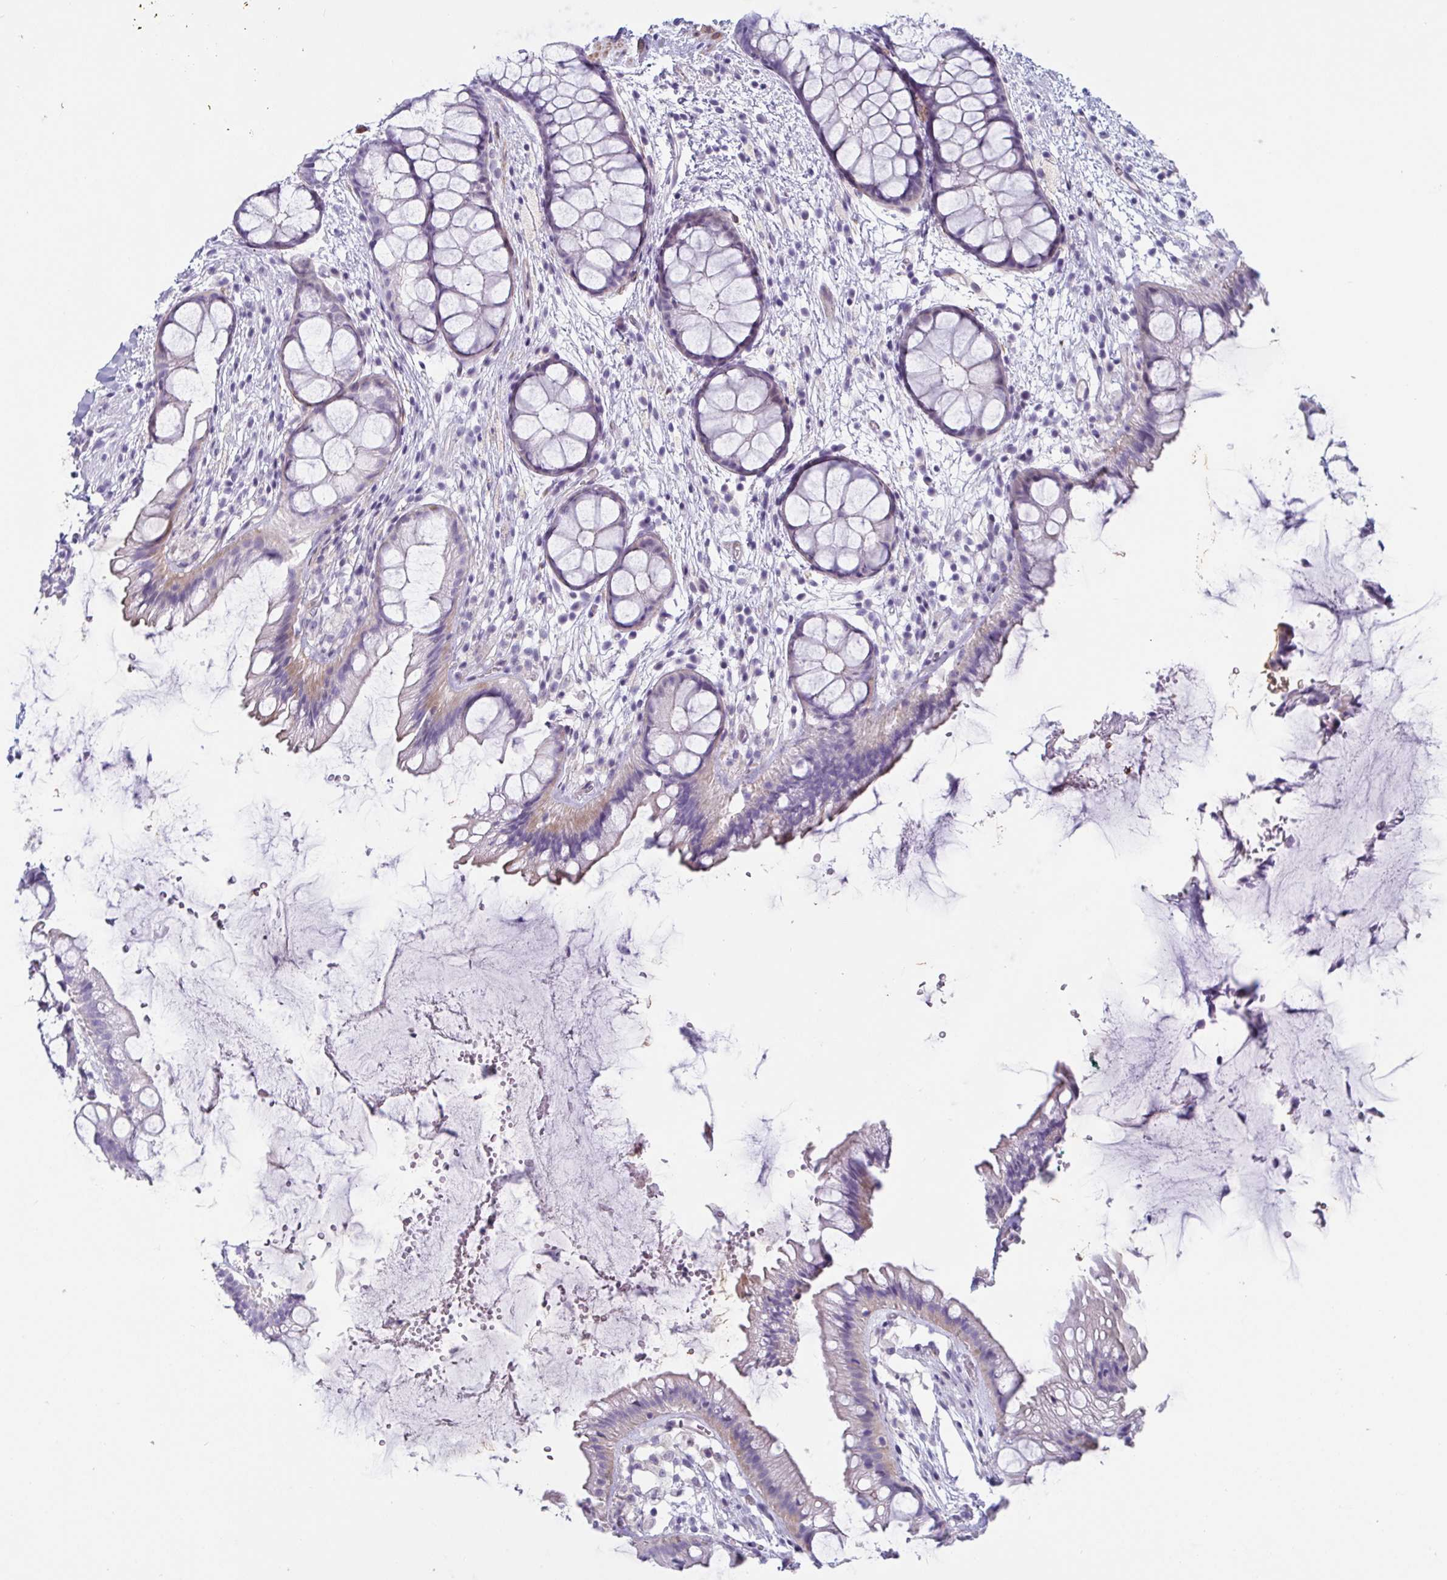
{"staining": {"intensity": "weak", "quantity": "<25%", "location": "cytoplasmic/membranous"}, "tissue": "rectum", "cell_type": "Glandular cells", "image_type": "normal", "snomed": [{"axis": "morphology", "description": "Normal tissue, NOS"}, {"axis": "topography", "description": "Rectum"}], "caption": "Rectum stained for a protein using IHC demonstrates no expression glandular cells.", "gene": "OR5P3", "patient": {"sex": "female", "age": 62}}